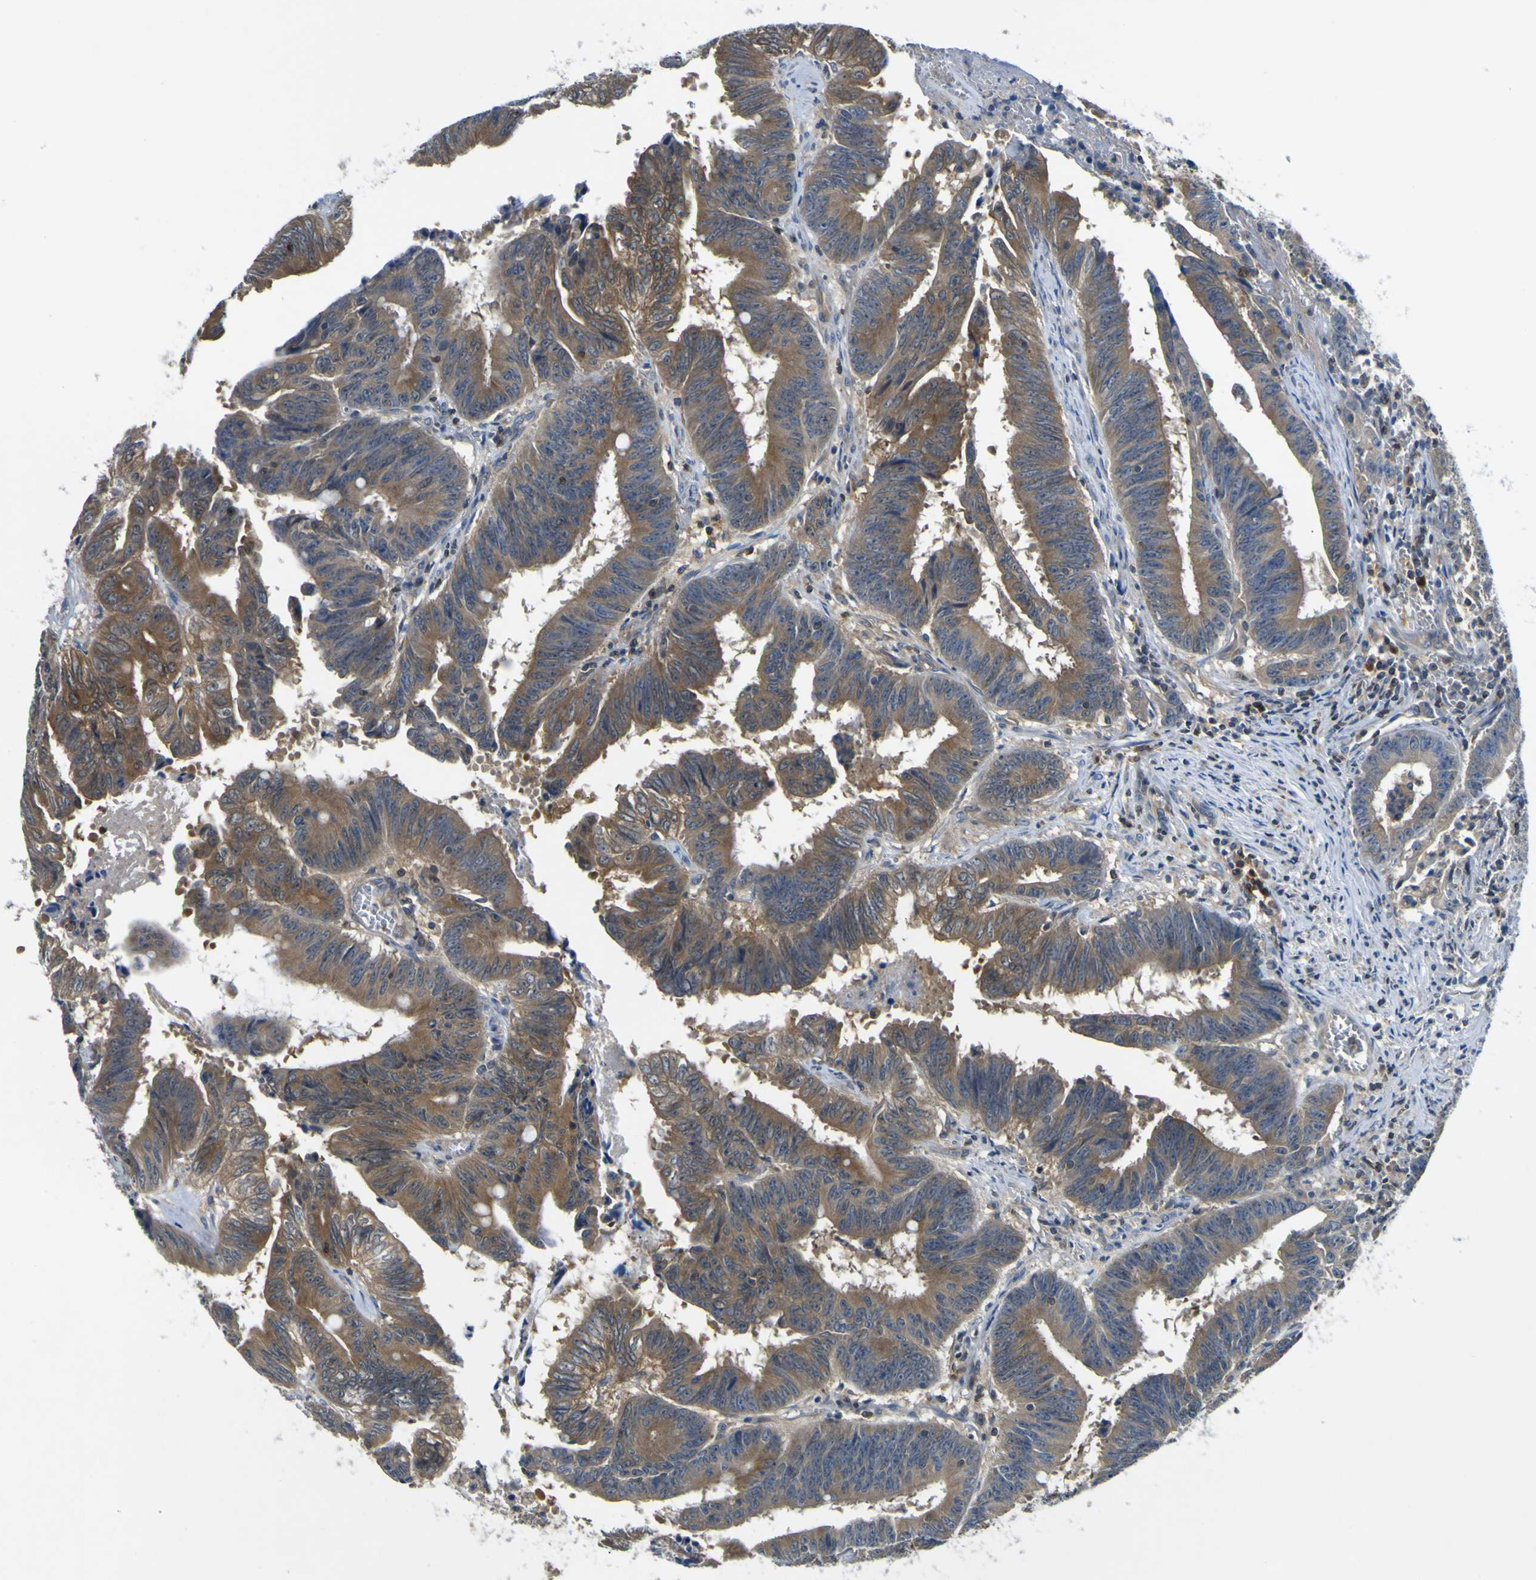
{"staining": {"intensity": "moderate", "quantity": ">75%", "location": "cytoplasmic/membranous"}, "tissue": "colorectal cancer", "cell_type": "Tumor cells", "image_type": "cancer", "snomed": [{"axis": "morphology", "description": "Adenocarcinoma, NOS"}, {"axis": "topography", "description": "Colon"}], "caption": "Brown immunohistochemical staining in adenocarcinoma (colorectal) shows moderate cytoplasmic/membranous positivity in approximately >75% of tumor cells. The protein of interest is shown in brown color, while the nuclei are stained blue.", "gene": "EML2", "patient": {"sex": "male", "age": 45}}